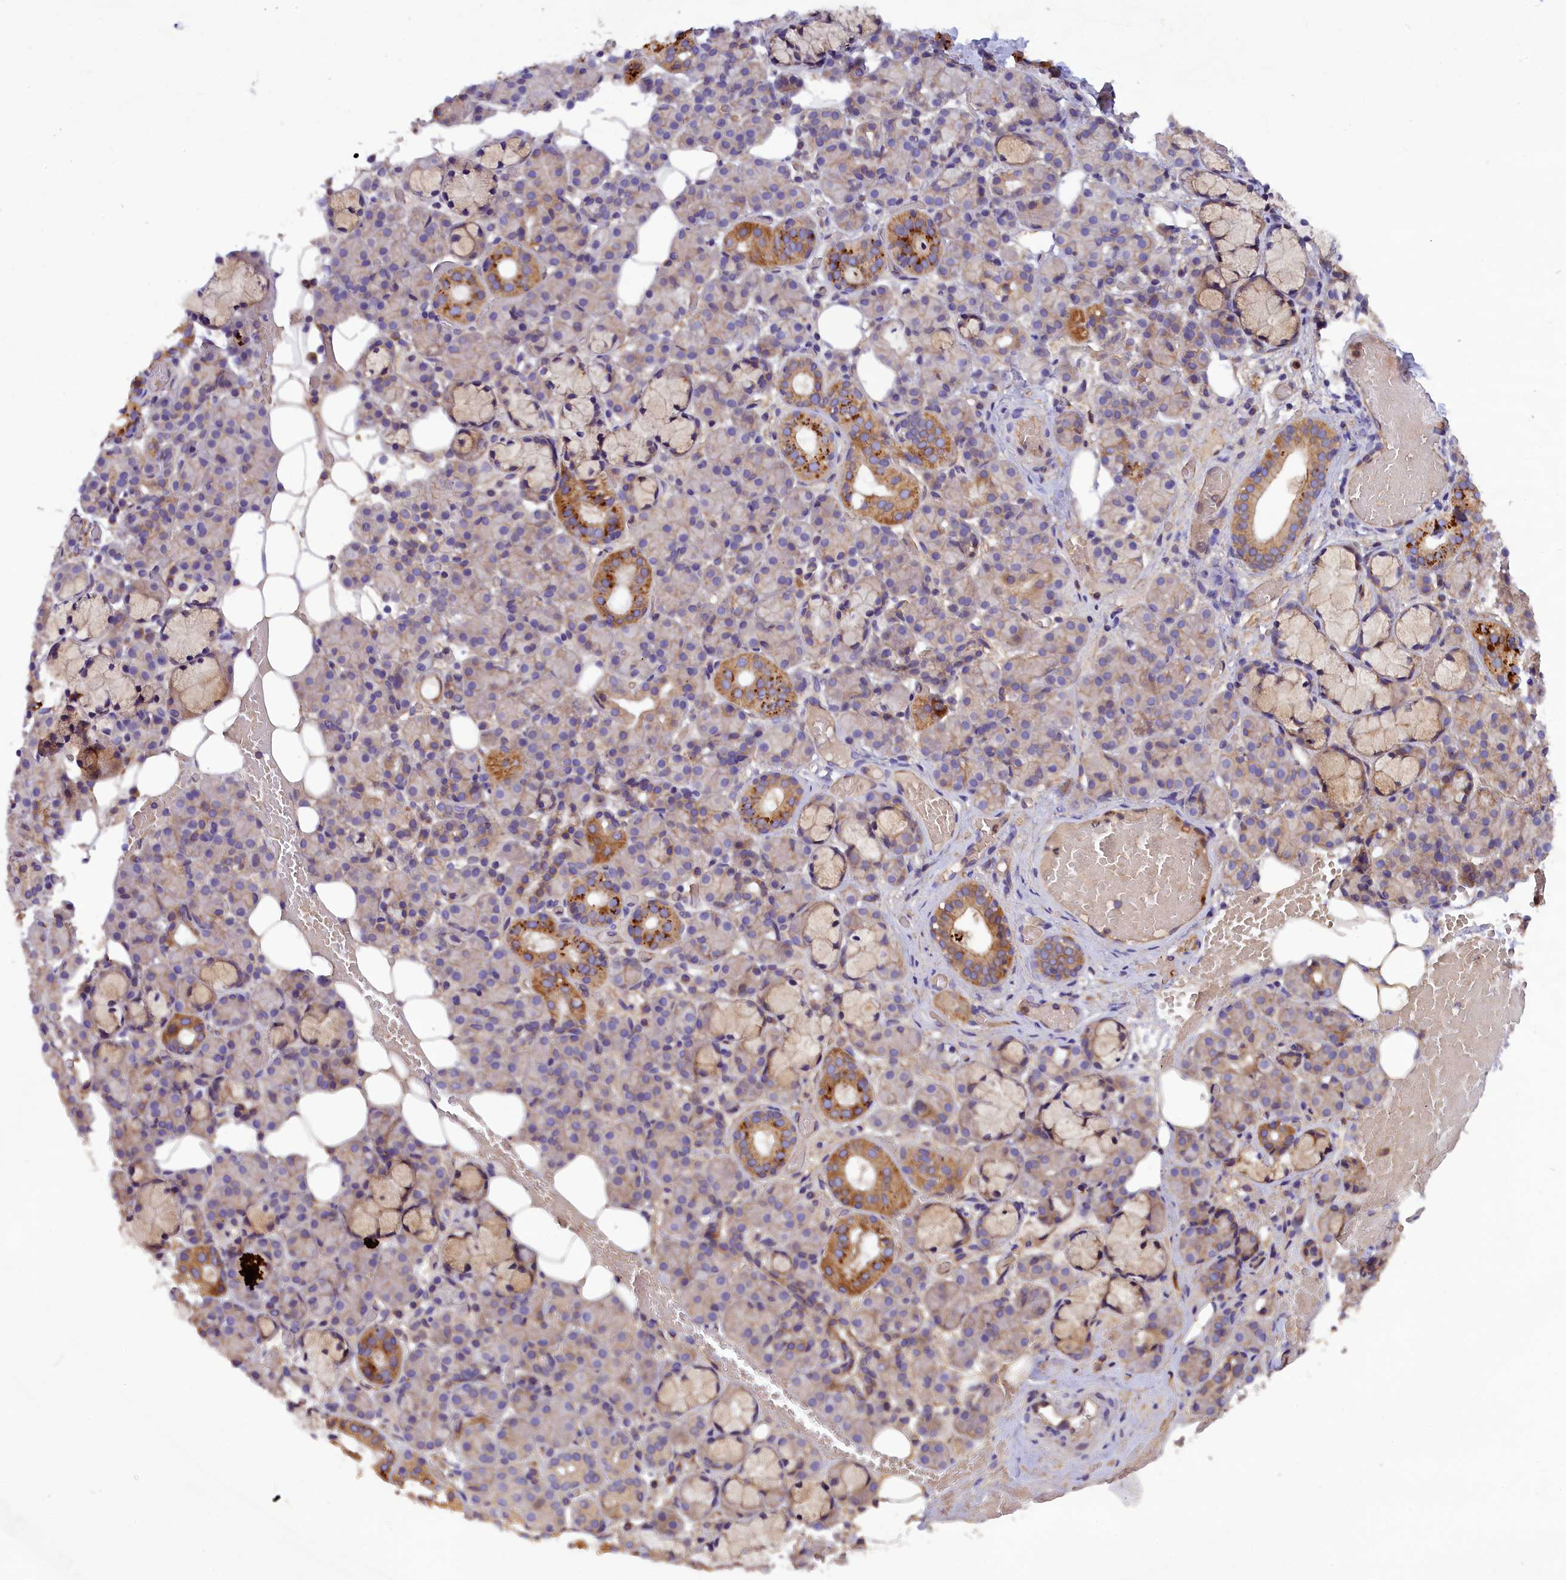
{"staining": {"intensity": "moderate", "quantity": "<25%", "location": "cytoplasmic/membranous"}, "tissue": "salivary gland", "cell_type": "Glandular cells", "image_type": "normal", "snomed": [{"axis": "morphology", "description": "Normal tissue, NOS"}, {"axis": "topography", "description": "Salivary gland"}], "caption": "Human salivary gland stained with a brown dye shows moderate cytoplasmic/membranous positive positivity in approximately <25% of glandular cells.", "gene": "ERMARD", "patient": {"sex": "male", "age": 63}}